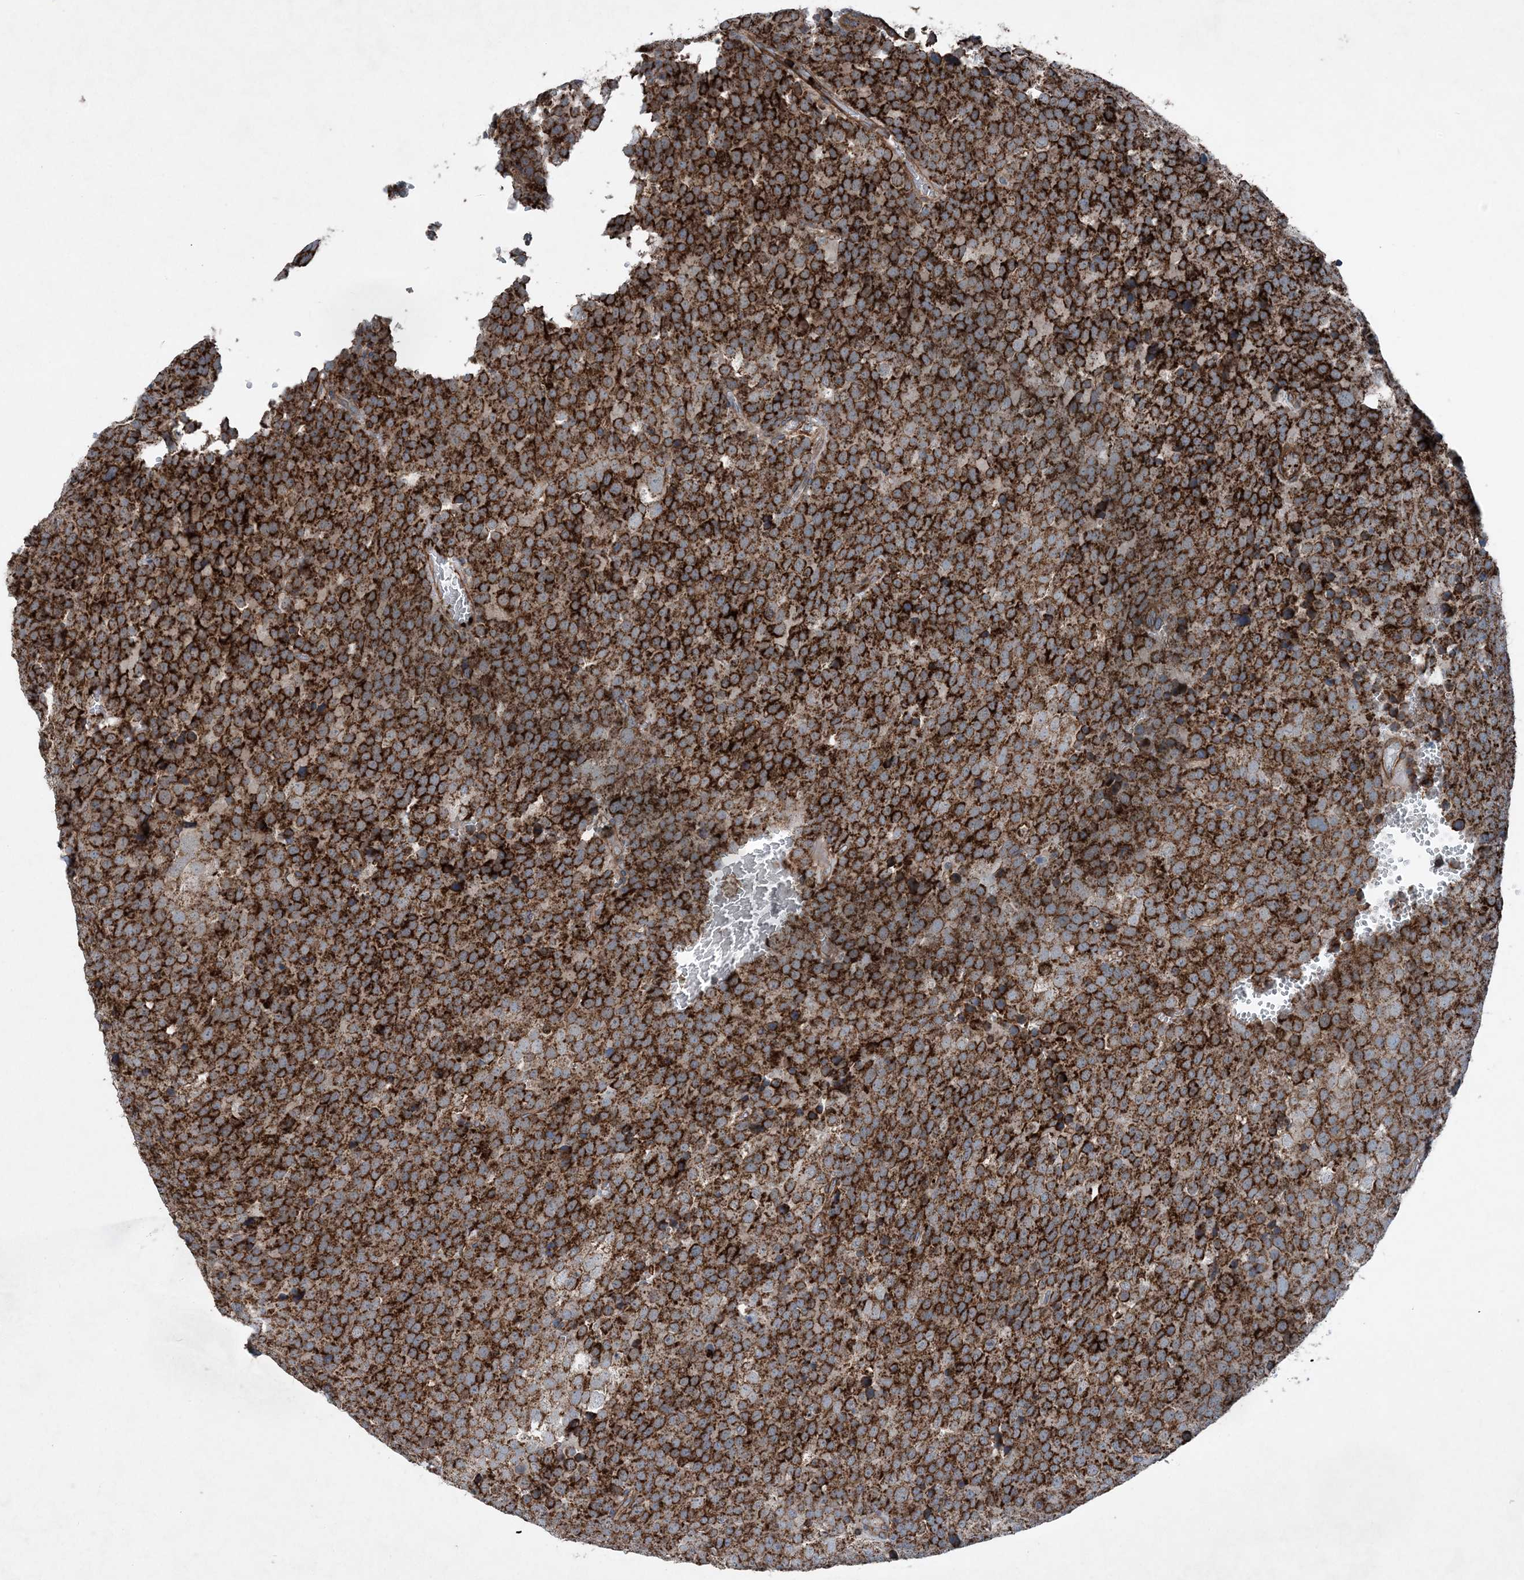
{"staining": {"intensity": "strong", "quantity": ">75%", "location": "cytoplasmic/membranous"}, "tissue": "testis cancer", "cell_type": "Tumor cells", "image_type": "cancer", "snomed": [{"axis": "morphology", "description": "Seminoma, NOS"}, {"axis": "topography", "description": "Testis"}], "caption": "Strong cytoplasmic/membranous expression is seen in approximately >75% of tumor cells in testis cancer. (DAB IHC with brightfield microscopy, high magnification).", "gene": "DGUOK", "patient": {"sex": "male", "age": 71}}